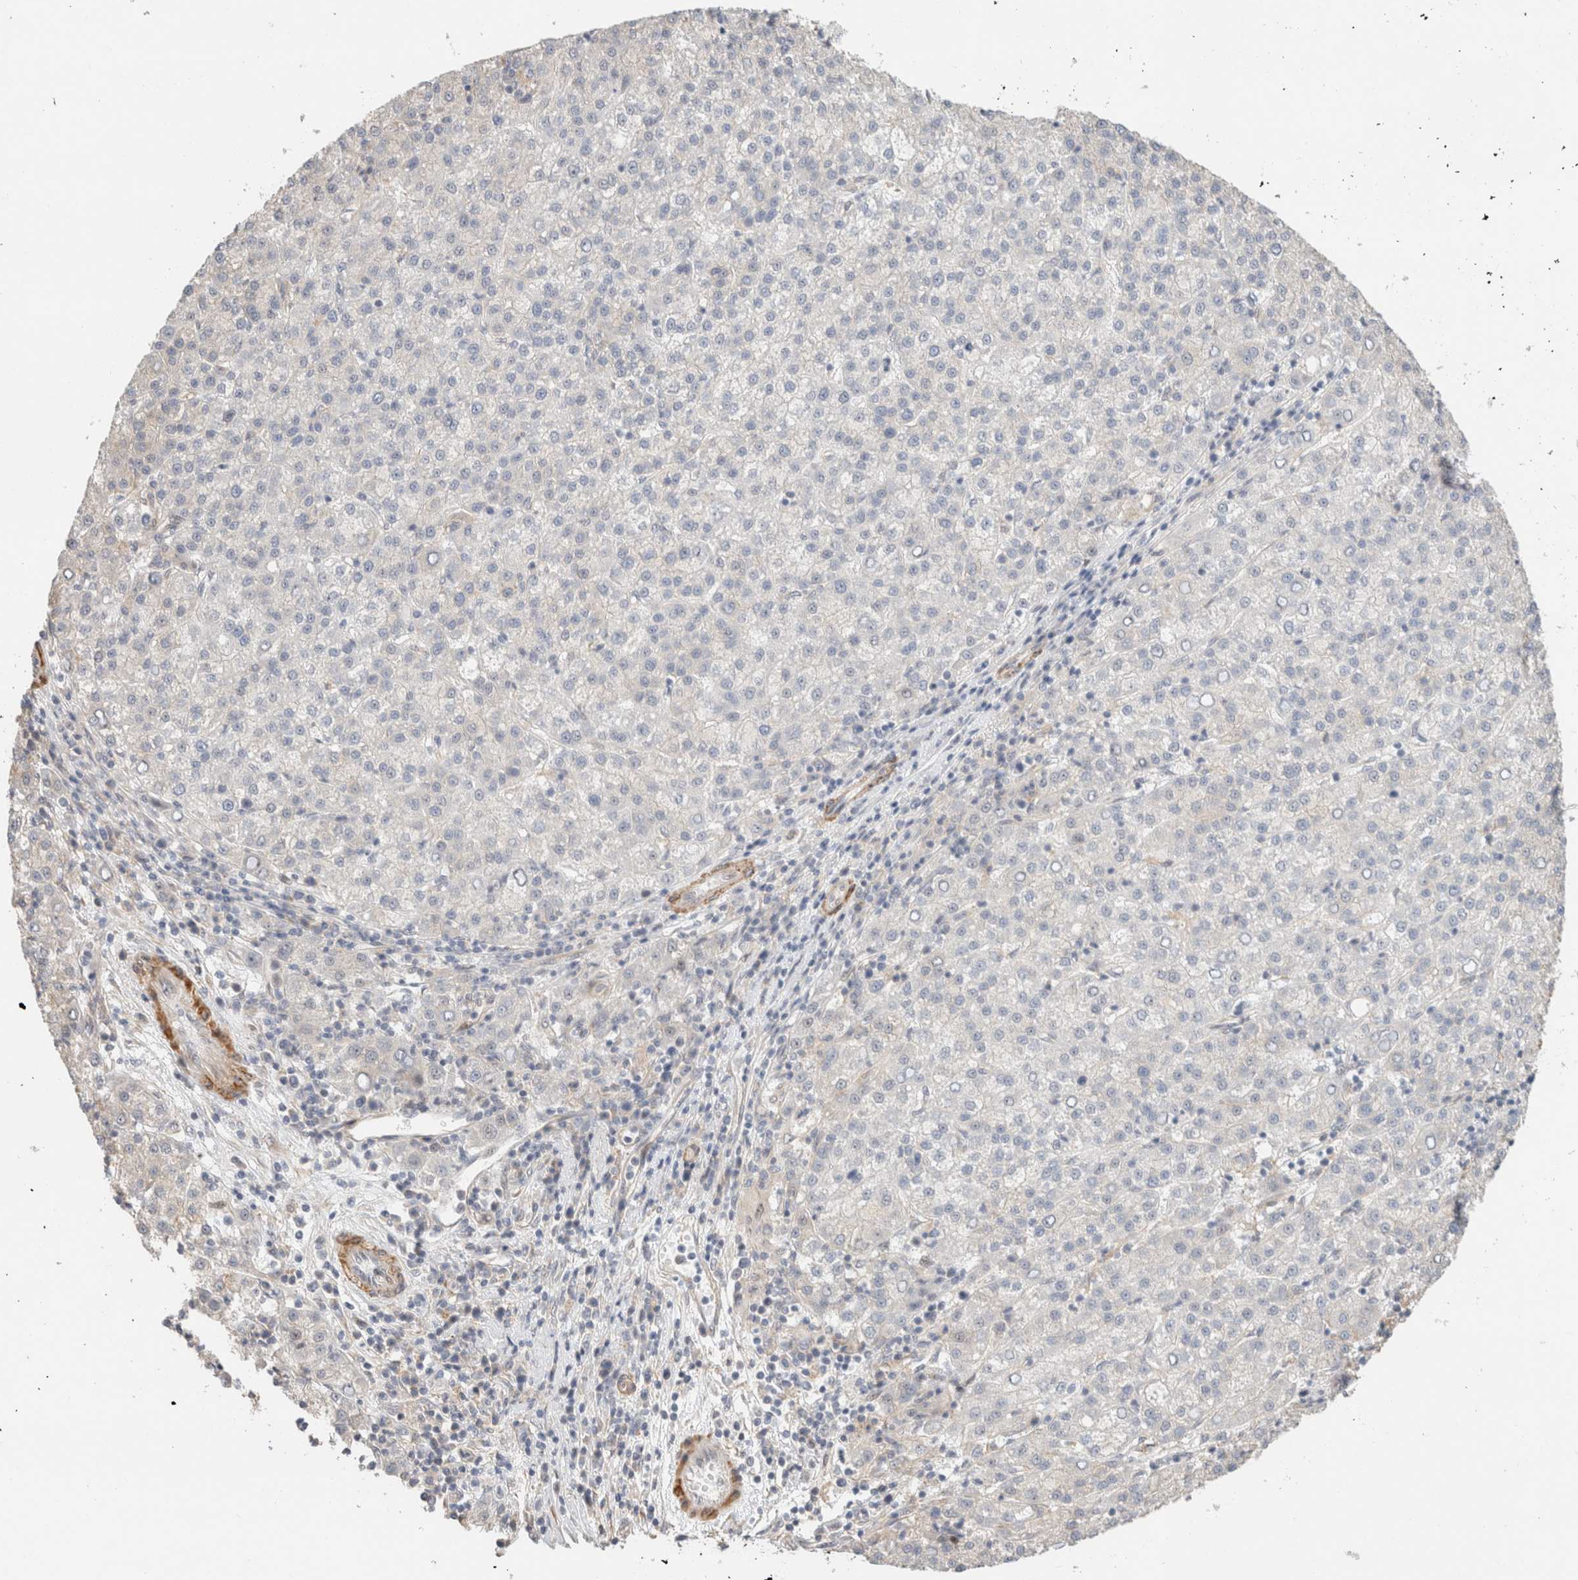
{"staining": {"intensity": "negative", "quantity": "none", "location": "none"}, "tissue": "liver cancer", "cell_type": "Tumor cells", "image_type": "cancer", "snomed": [{"axis": "morphology", "description": "Carcinoma, Hepatocellular, NOS"}, {"axis": "topography", "description": "Liver"}], "caption": "Liver cancer (hepatocellular carcinoma) was stained to show a protein in brown. There is no significant staining in tumor cells. (Stains: DAB immunohistochemistry (IHC) with hematoxylin counter stain, Microscopy: brightfield microscopy at high magnification).", "gene": "ID3", "patient": {"sex": "female", "age": 58}}